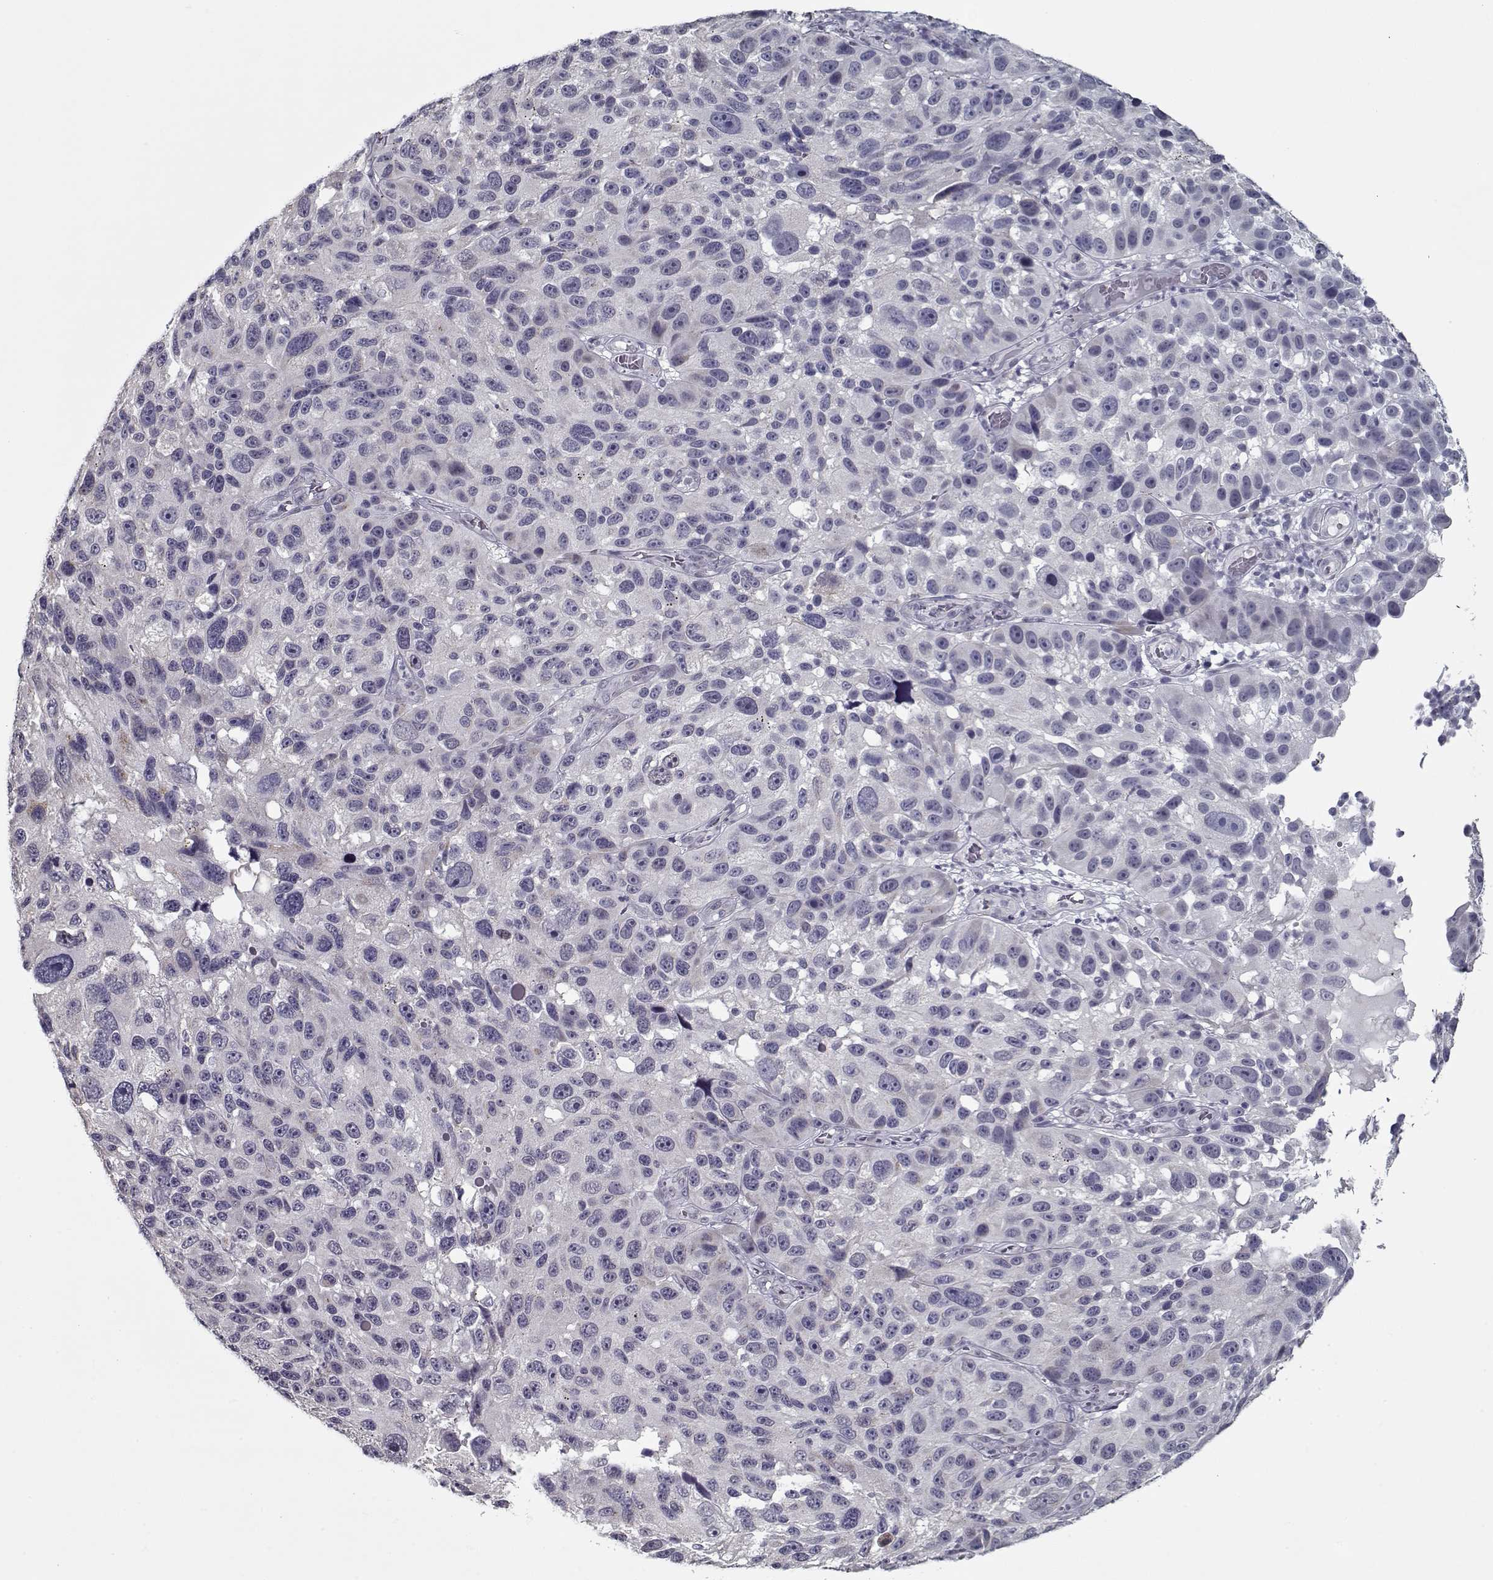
{"staining": {"intensity": "weak", "quantity": "<25%", "location": "cytoplasmic/membranous"}, "tissue": "melanoma", "cell_type": "Tumor cells", "image_type": "cancer", "snomed": [{"axis": "morphology", "description": "Malignant melanoma, NOS"}, {"axis": "topography", "description": "Skin"}], "caption": "Immunohistochemistry (IHC) image of human melanoma stained for a protein (brown), which reveals no expression in tumor cells.", "gene": "SEC16B", "patient": {"sex": "male", "age": 53}}